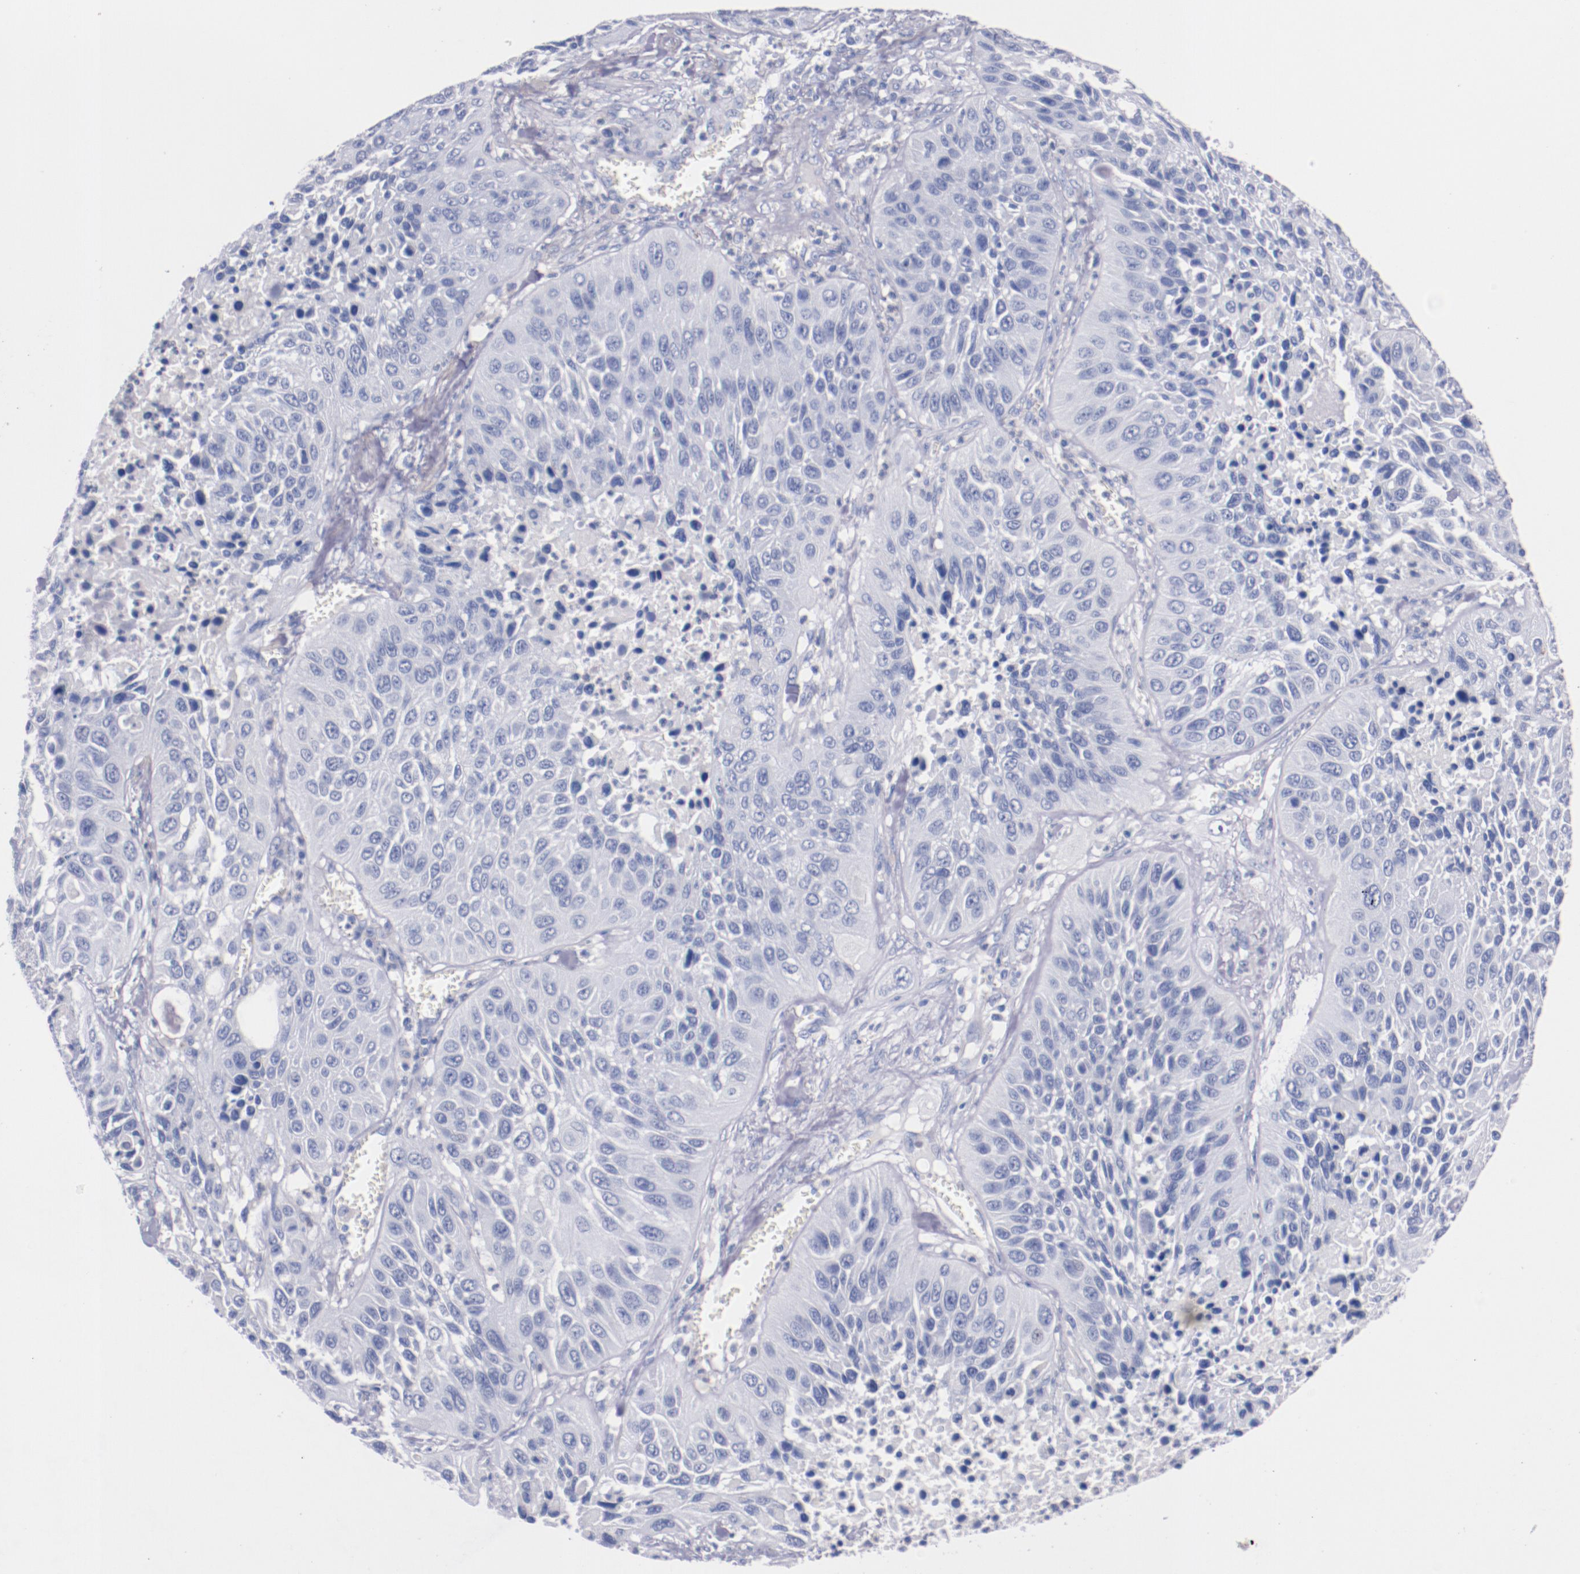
{"staining": {"intensity": "negative", "quantity": "none", "location": "none"}, "tissue": "lung cancer", "cell_type": "Tumor cells", "image_type": "cancer", "snomed": [{"axis": "morphology", "description": "Squamous cell carcinoma, NOS"}, {"axis": "topography", "description": "Lung"}], "caption": "Immunohistochemistry image of lung cancer (squamous cell carcinoma) stained for a protein (brown), which exhibits no expression in tumor cells. (DAB IHC, high magnification).", "gene": "CNTNAP2", "patient": {"sex": "female", "age": 76}}